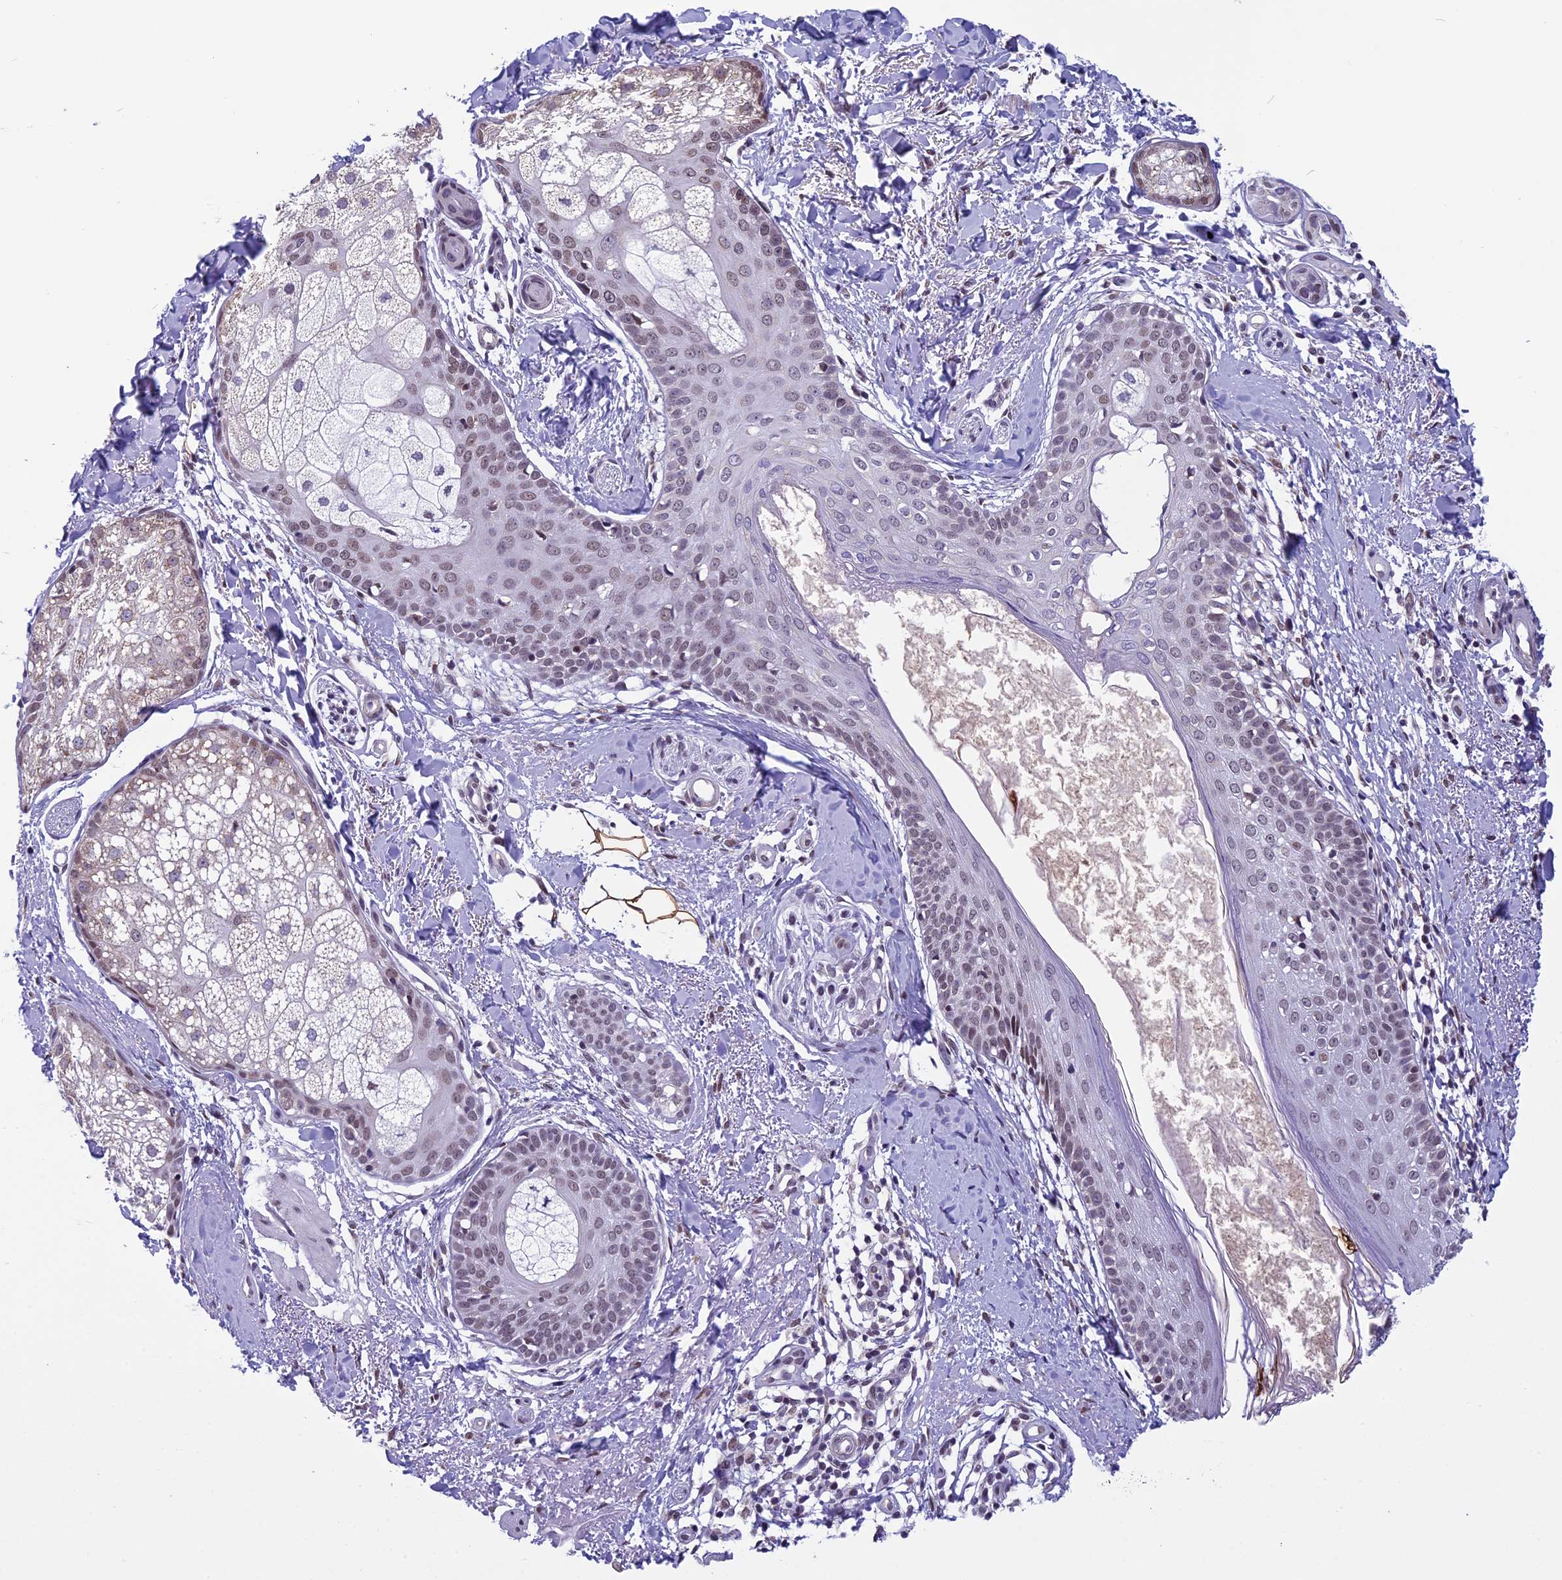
{"staining": {"intensity": "weak", "quantity": ">75%", "location": "nuclear"}, "tissue": "skin cancer", "cell_type": "Tumor cells", "image_type": "cancer", "snomed": [{"axis": "morphology", "description": "Basal cell carcinoma"}, {"axis": "topography", "description": "Skin"}], "caption": "This micrograph reveals IHC staining of basal cell carcinoma (skin), with low weak nuclear staining in approximately >75% of tumor cells.", "gene": "ZNF317", "patient": {"sex": "female", "age": 60}}